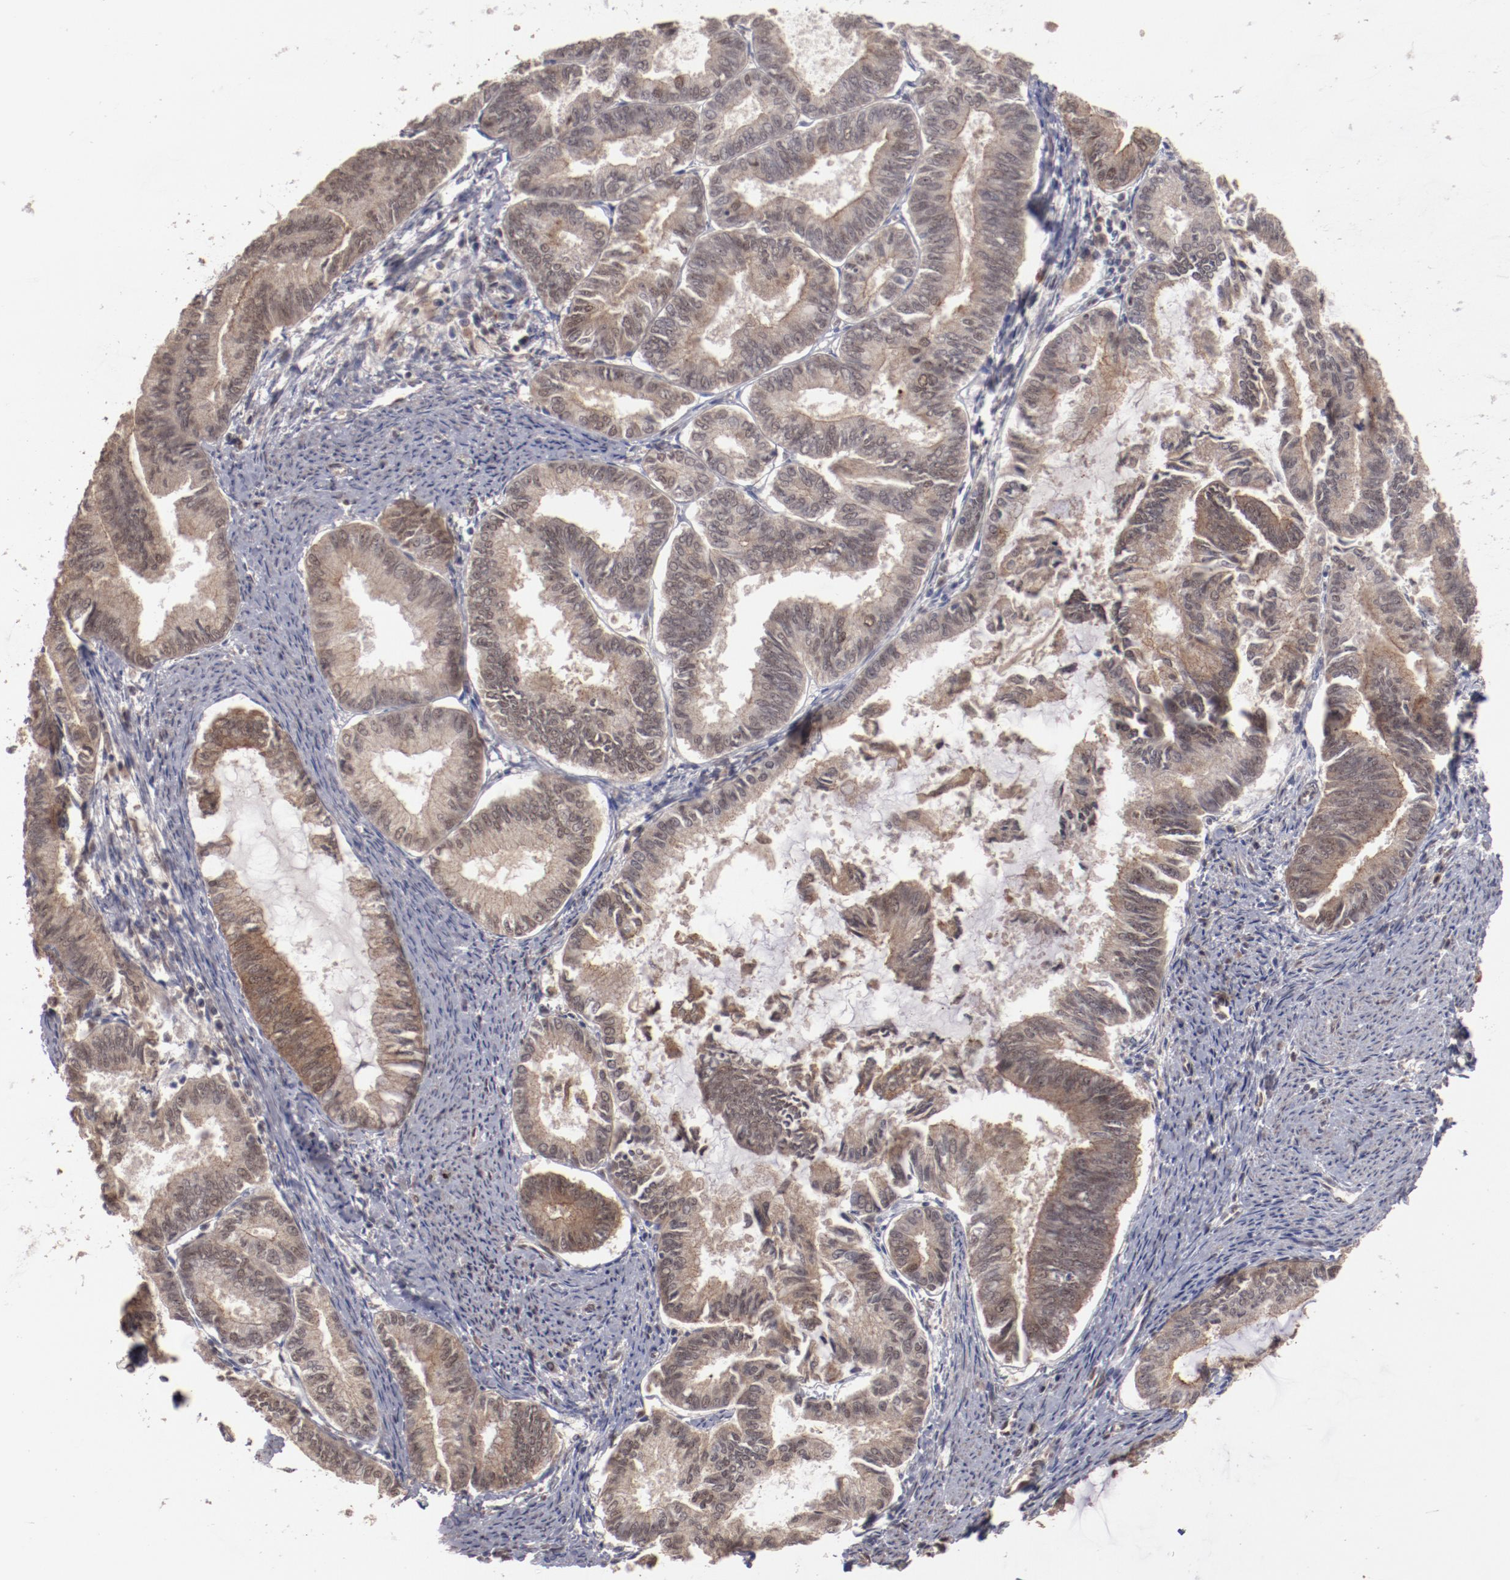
{"staining": {"intensity": "weak", "quantity": ">75%", "location": "cytoplasmic/membranous,nuclear"}, "tissue": "endometrial cancer", "cell_type": "Tumor cells", "image_type": "cancer", "snomed": [{"axis": "morphology", "description": "Adenocarcinoma, NOS"}, {"axis": "topography", "description": "Endometrium"}], "caption": "Brown immunohistochemical staining in human adenocarcinoma (endometrial) exhibits weak cytoplasmic/membranous and nuclear expression in about >75% of tumor cells. (DAB (3,3'-diaminobenzidine) IHC with brightfield microscopy, high magnification).", "gene": "CLOCK", "patient": {"sex": "female", "age": 86}}